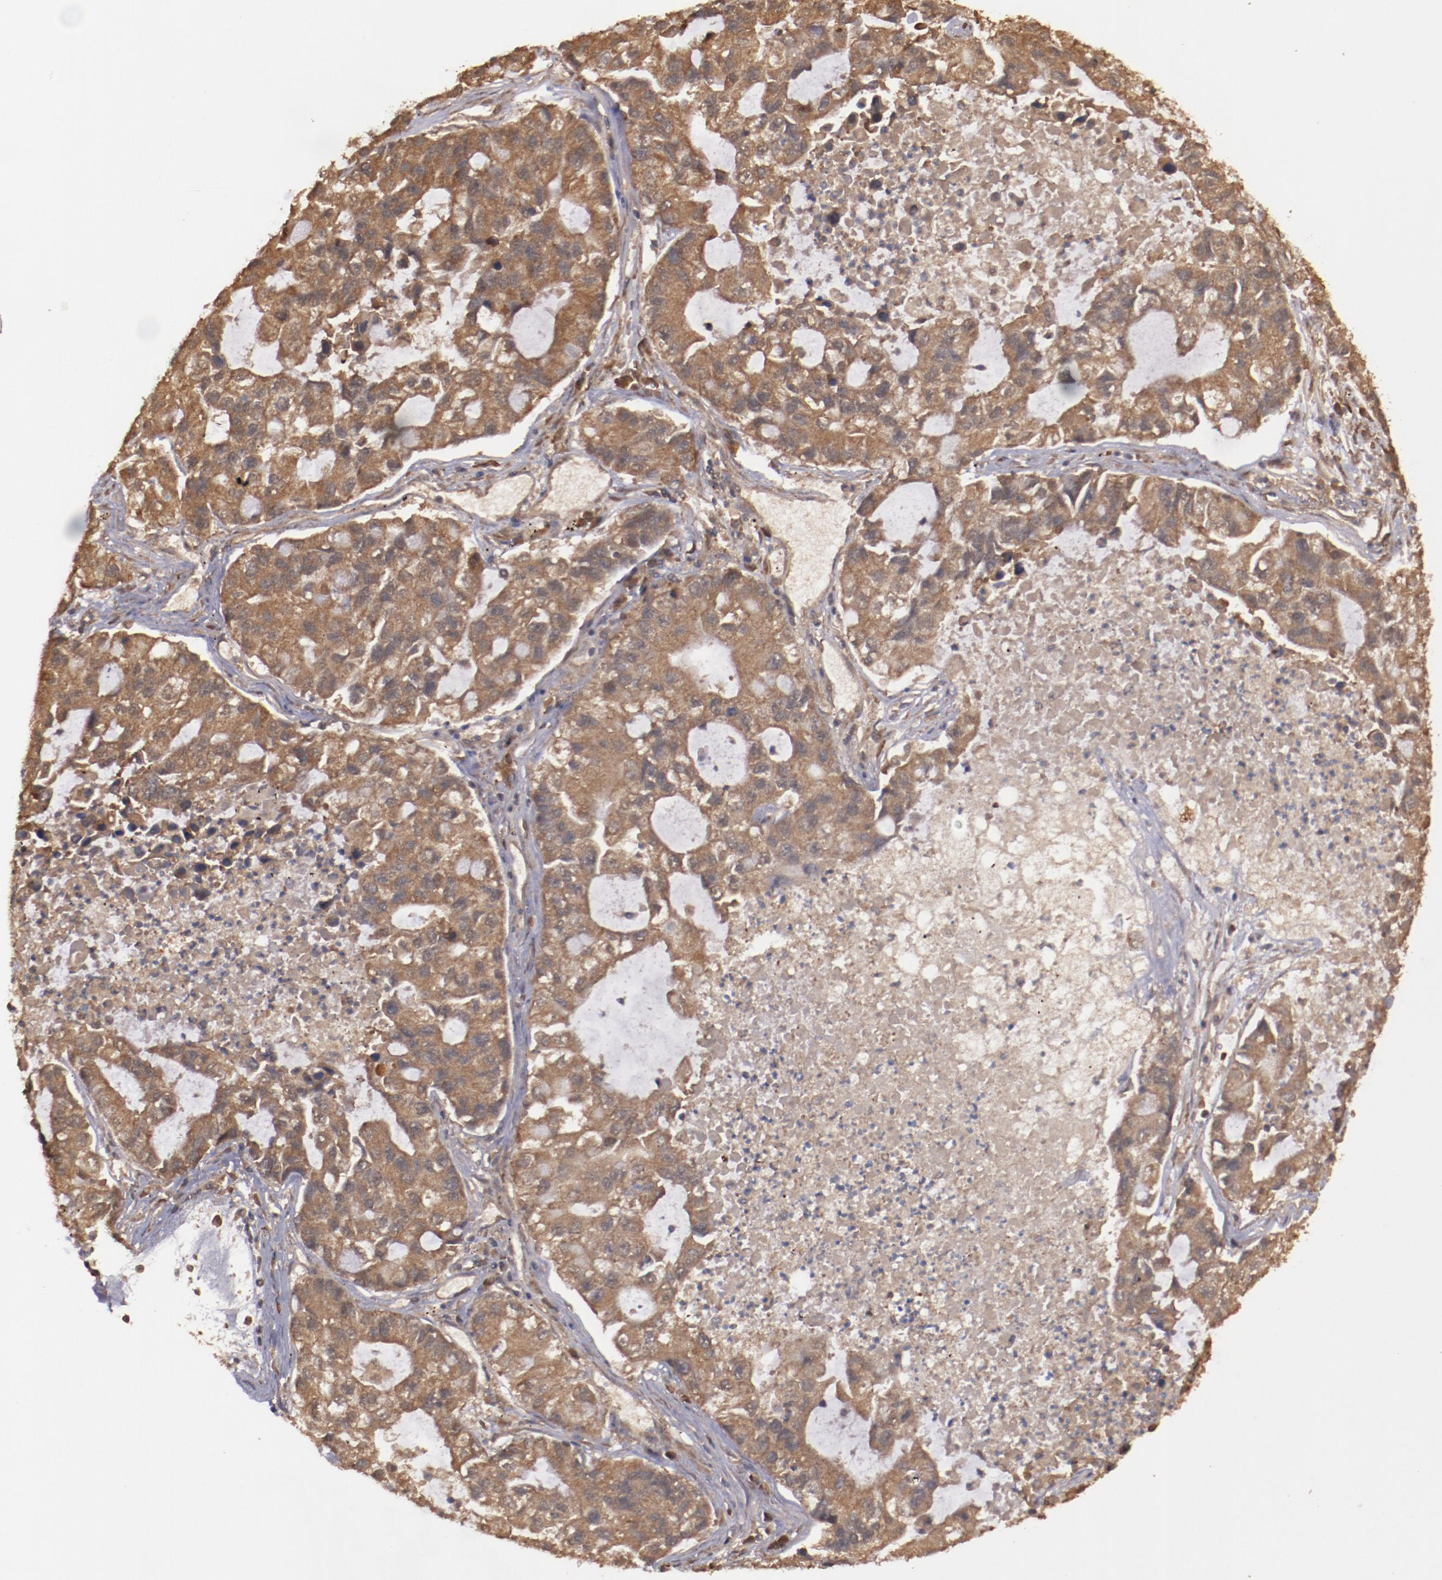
{"staining": {"intensity": "strong", "quantity": ">75%", "location": "cytoplasmic/membranous"}, "tissue": "lung cancer", "cell_type": "Tumor cells", "image_type": "cancer", "snomed": [{"axis": "morphology", "description": "Adenocarcinoma, NOS"}, {"axis": "topography", "description": "Lung"}], "caption": "Immunohistochemistry (IHC) image of human lung cancer (adenocarcinoma) stained for a protein (brown), which shows high levels of strong cytoplasmic/membranous expression in approximately >75% of tumor cells.", "gene": "TXNDC16", "patient": {"sex": "female", "age": 51}}